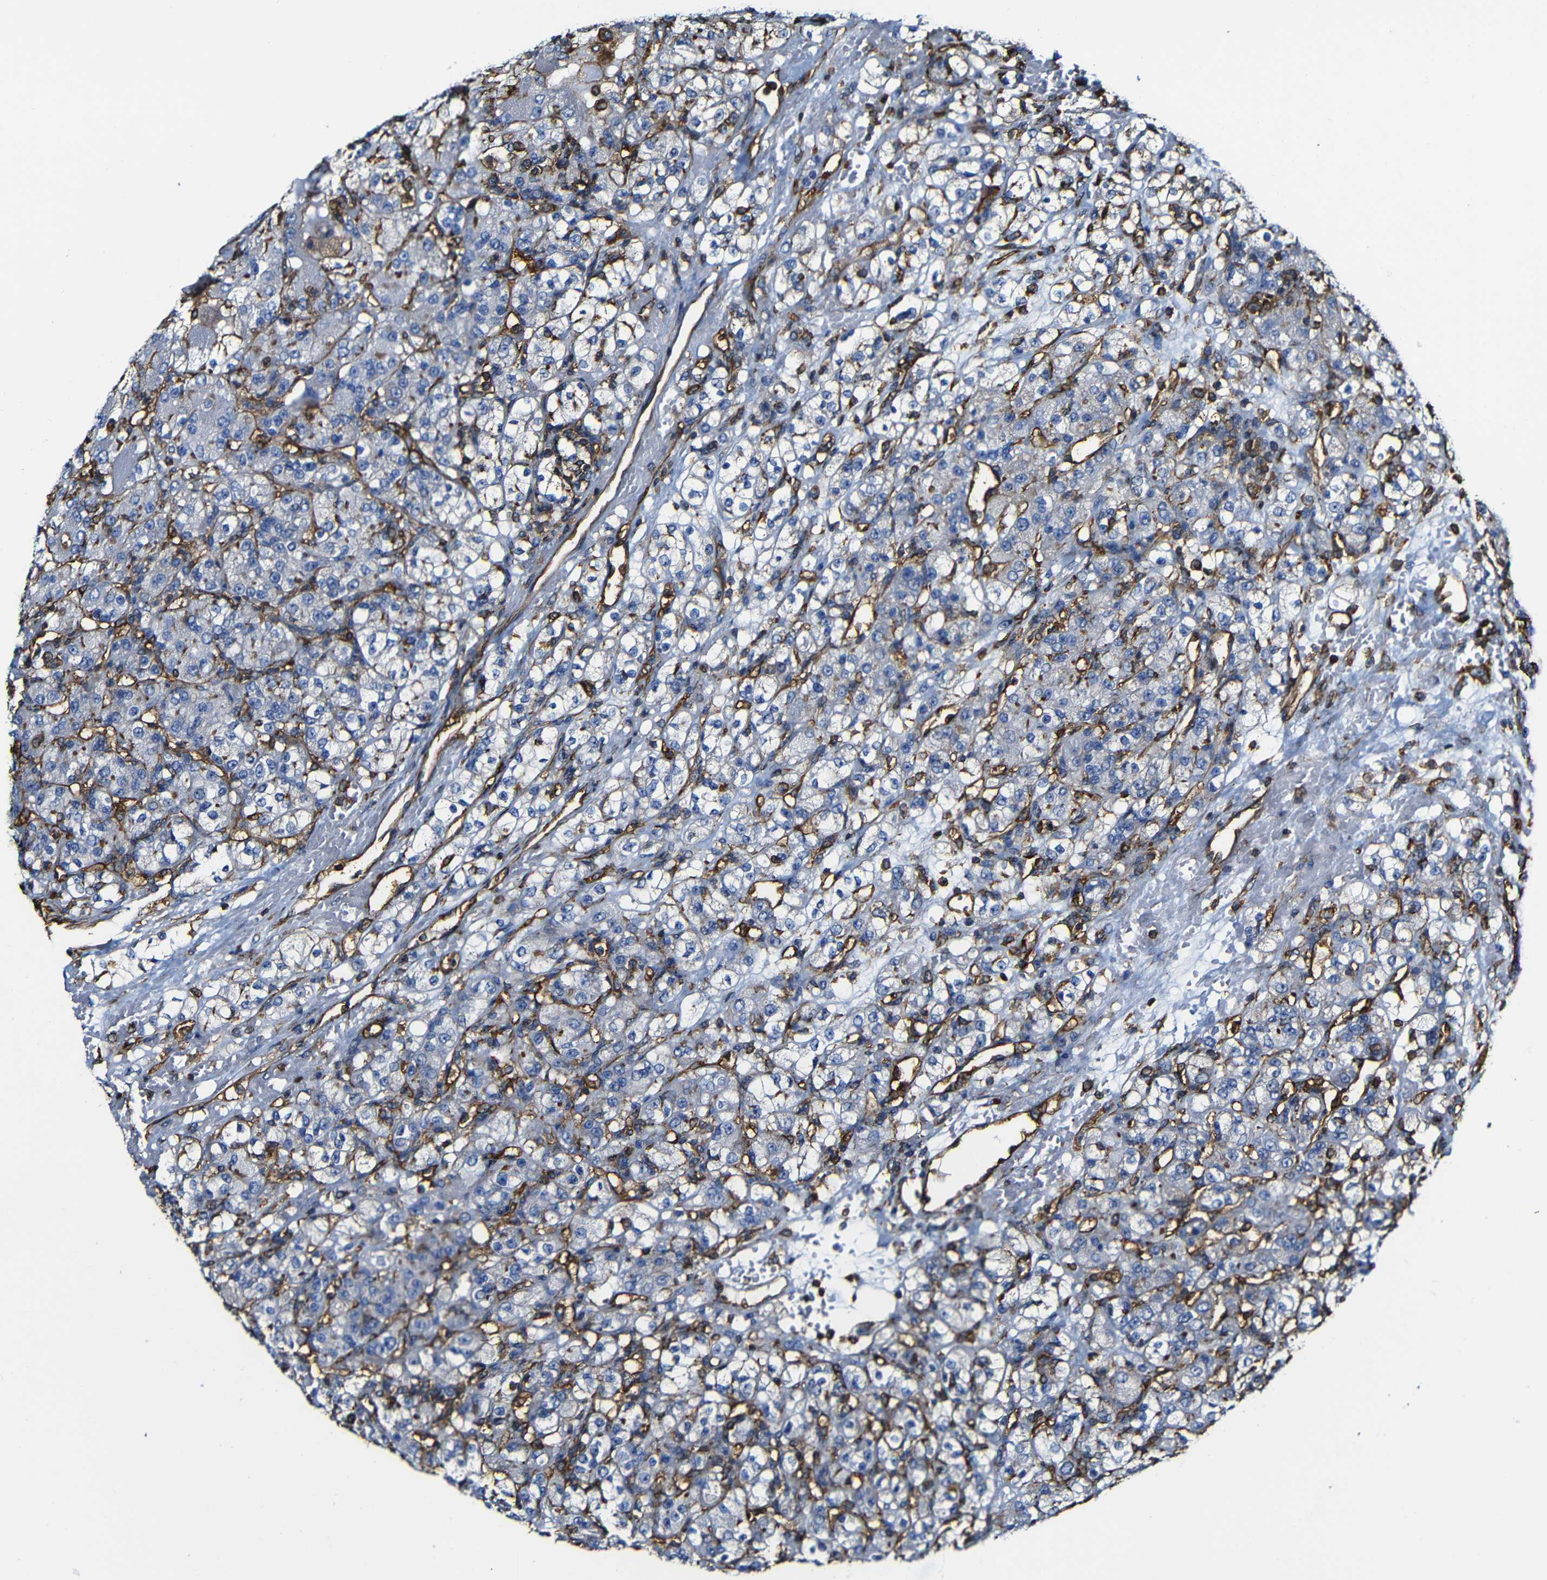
{"staining": {"intensity": "negative", "quantity": "none", "location": "none"}, "tissue": "renal cancer", "cell_type": "Tumor cells", "image_type": "cancer", "snomed": [{"axis": "morphology", "description": "Normal tissue, NOS"}, {"axis": "morphology", "description": "Adenocarcinoma, NOS"}, {"axis": "topography", "description": "Kidney"}], "caption": "This is an IHC micrograph of renal cancer. There is no staining in tumor cells.", "gene": "MSN", "patient": {"sex": "male", "age": 61}}